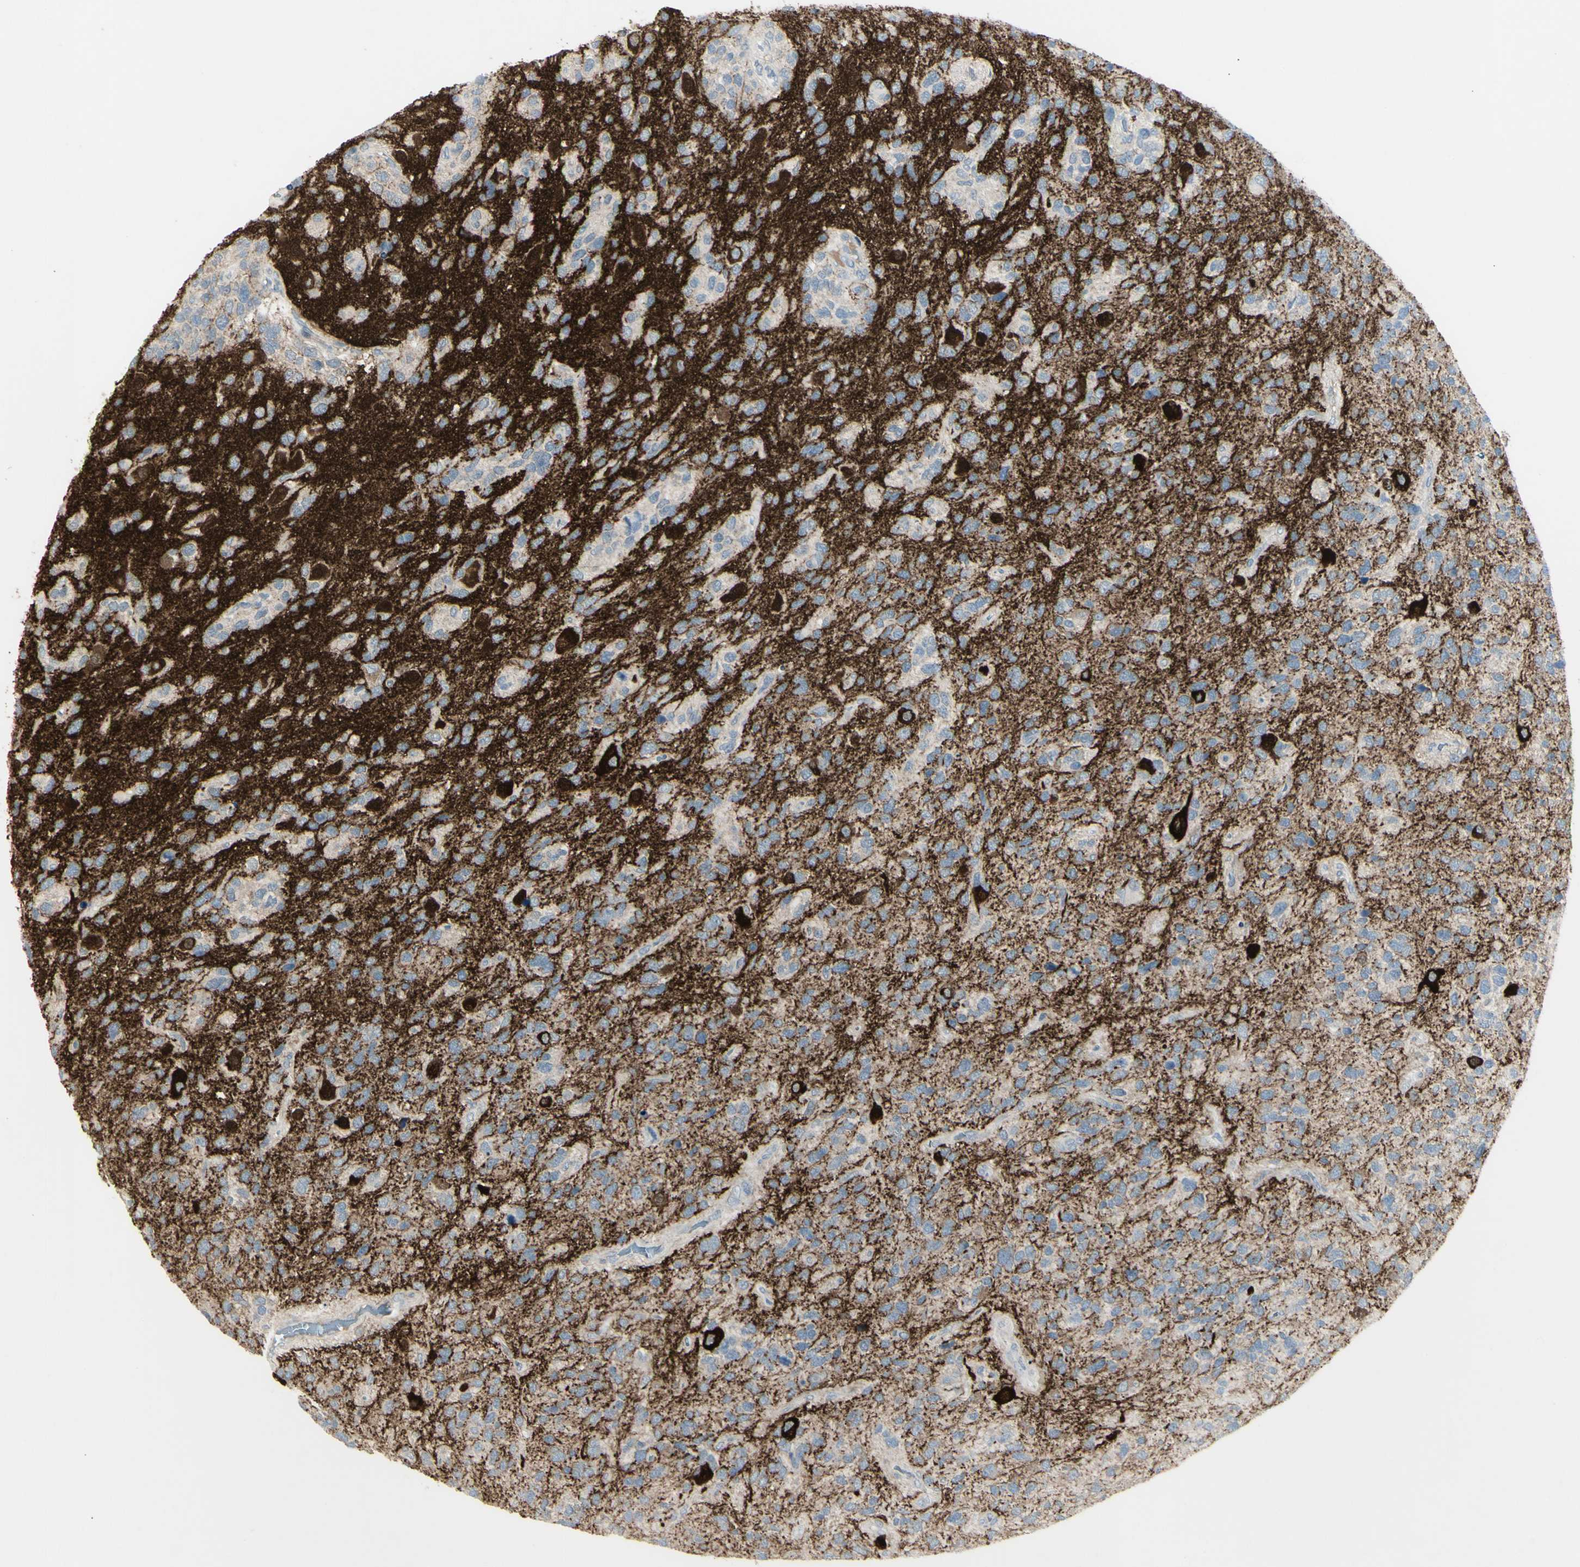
{"staining": {"intensity": "negative", "quantity": "none", "location": "none"}, "tissue": "glioma", "cell_type": "Tumor cells", "image_type": "cancer", "snomed": [{"axis": "morphology", "description": "Glioma, malignant, High grade"}, {"axis": "topography", "description": "Brain"}], "caption": "High power microscopy micrograph of an immunohistochemistry image of malignant glioma (high-grade), revealing no significant expression in tumor cells.", "gene": "SH3GL2", "patient": {"sex": "female", "age": 58}}